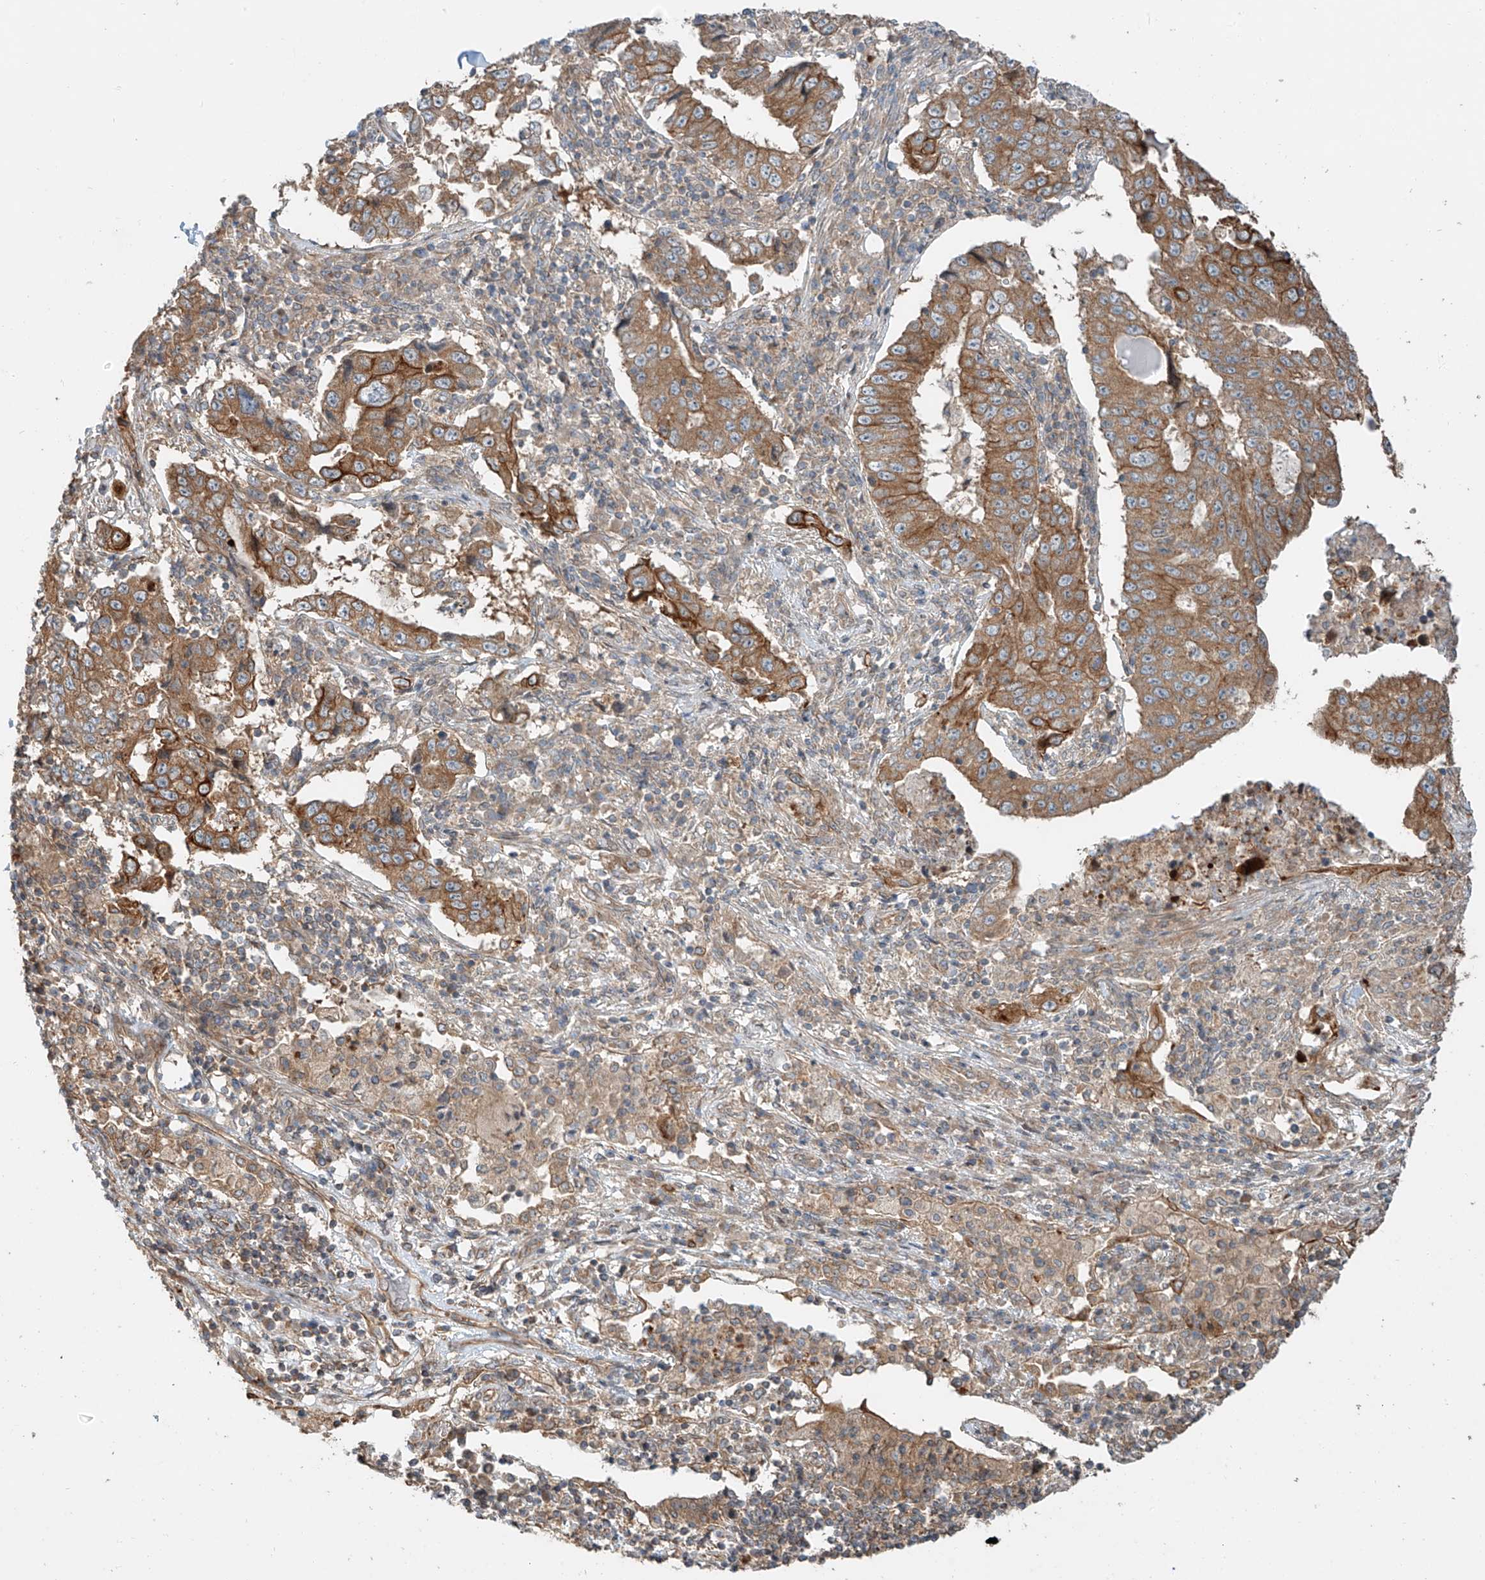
{"staining": {"intensity": "moderate", "quantity": ">75%", "location": "cytoplasmic/membranous"}, "tissue": "lung cancer", "cell_type": "Tumor cells", "image_type": "cancer", "snomed": [{"axis": "morphology", "description": "Adenocarcinoma, NOS"}, {"axis": "topography", "description": "Lung"}], "caption": "A high-resolution micrograph shows immunohistochemistry staining of lung adenocarcinoma, which demonstrates moderate cytoplasmic/membranous expression in approximately >75% of tumor cells.", "gene": "CEP162", "patient": {"sex": "female", "age": 51}}